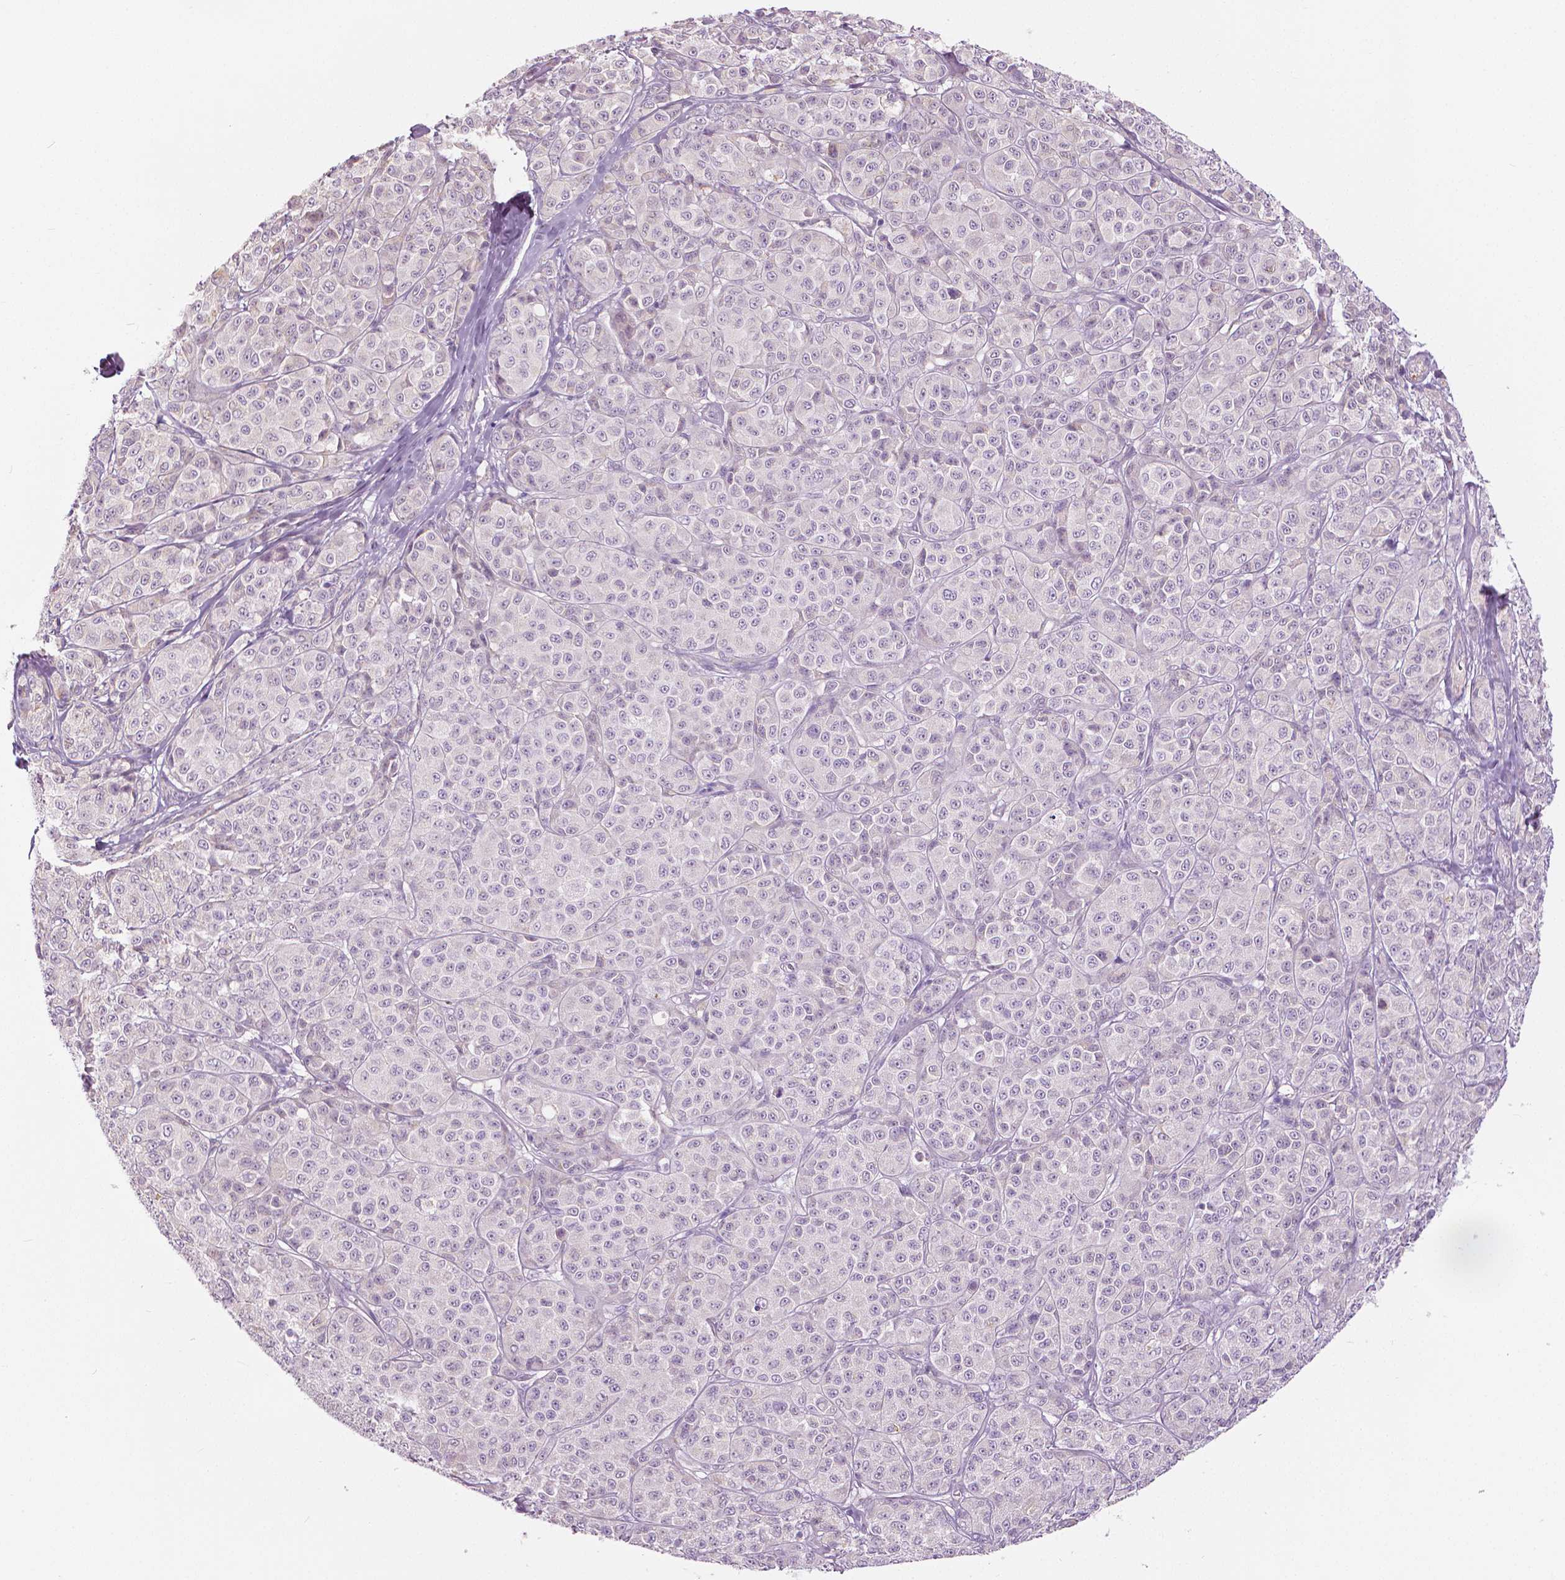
{"staining": {"intensity": "negative", "quantity": "none", "location": "none"}, "tissue": "melanoma", "cell_type": "Tumor cells", "image_type": "cancer", "snomed": [{"axis": "morphology", "description": "Malignant melanoma, NOS"}, {"axis": "topography", "description": "Skin"}], "caption": "Protein analysis of malignant melanoma shows no significant expression in tumor cells.", "gene": "SLC24A1", "patient": {"sex": "male", "age": 89}}